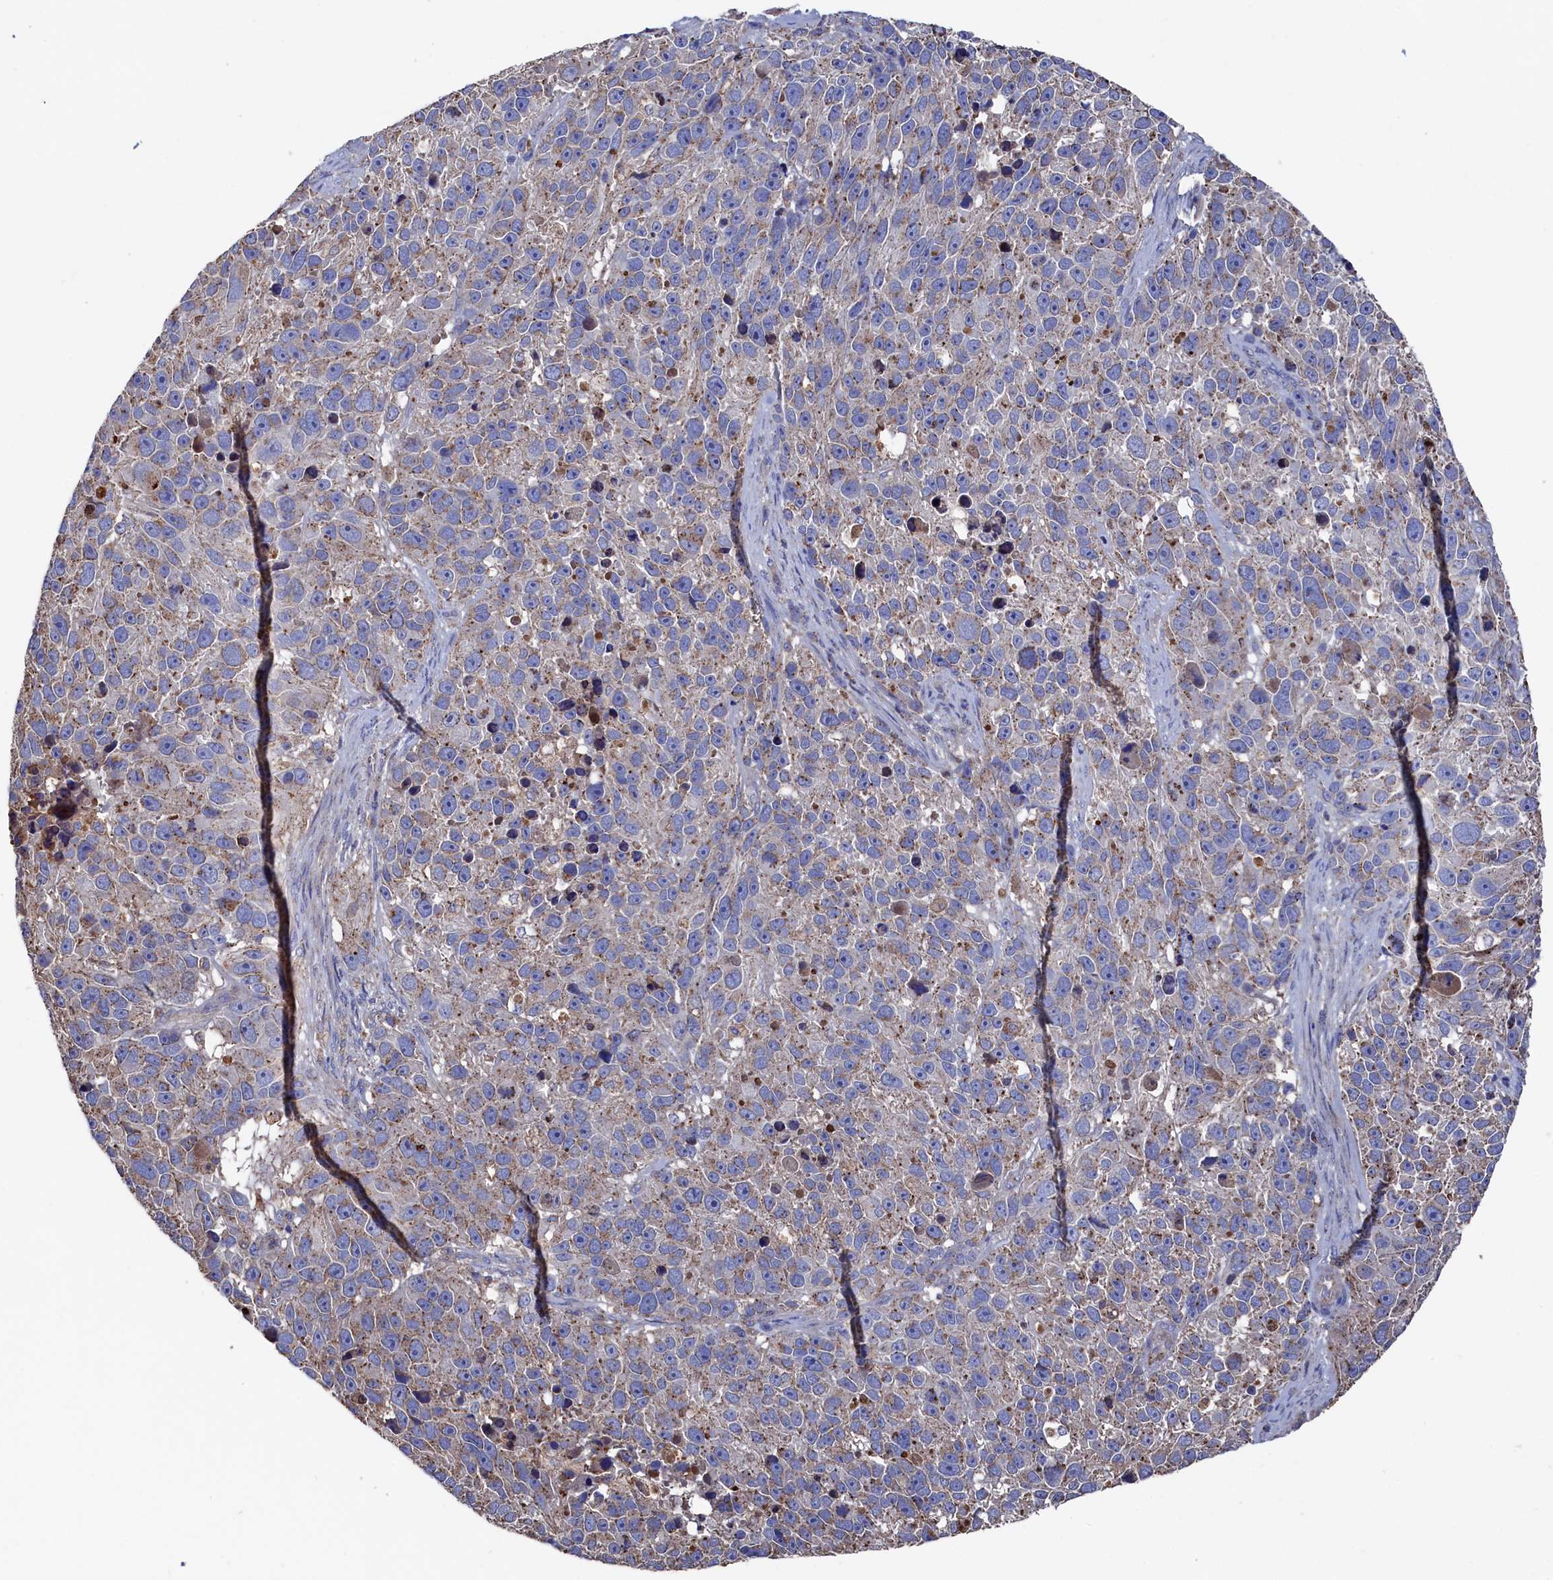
{"staining": {"intensity": "weak", "quantity": "25%-75%", "location": "cytoplasmic/membranous"}, "tissue": "melanoma", "cell_type": "Tumor cells", "image_type": "cancer", "snomed": [{"axis": "morphology", "description": "Malignant melanoma, NOS"}, {"axis": "topography", "description": "Skin"}], "caption": "This photomicrograph displays immunohistochemistry staining of human malignant melanoma, with low weak cytoplasmic/membranous positivity in about 25%-75% of tumor cells.", "gene": "TK2", "patient": {"sex": "male", "age": 84}}